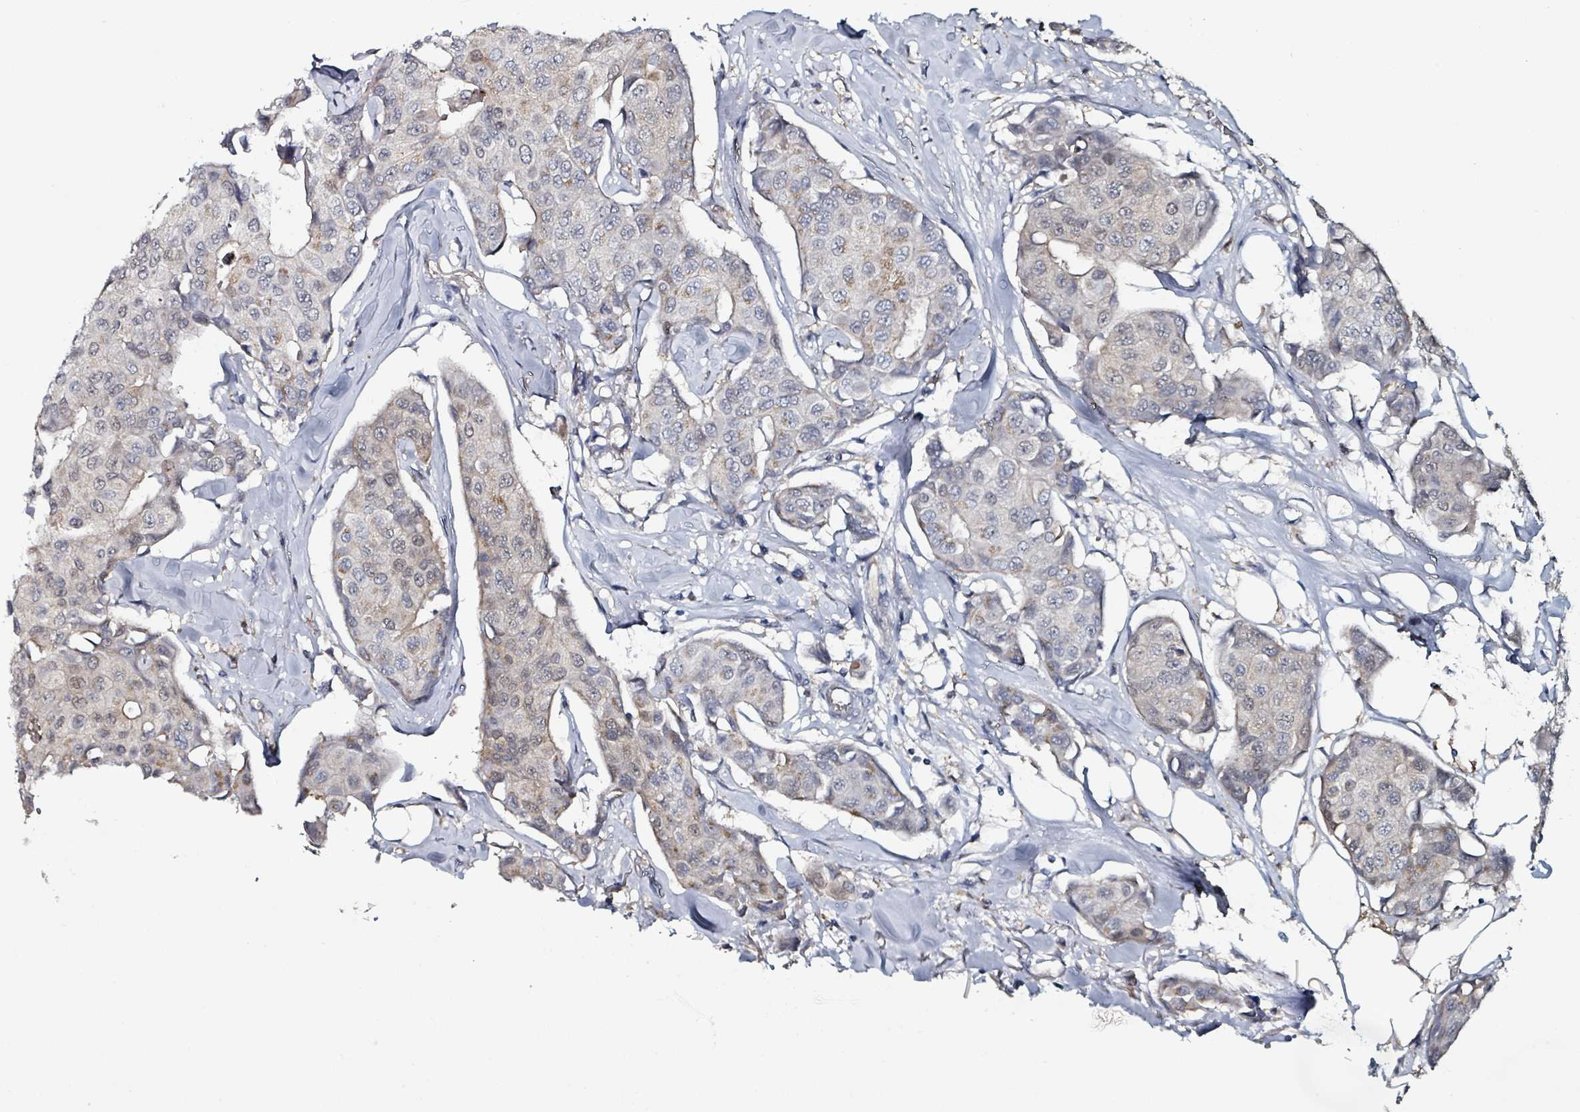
{"staining": {"intensity": "negative", "quantity": "none", "location": "none"}, "tissue": "breast cancer", "cell_type": "Tumor cells", "image_type": "cancer", "snomed": [{"axis": "morphology", "description": "Duct carcinoma"}, {"axis": "topography", "description": "Breast"}], "caption": "There is no significant expression in tumor cells of breast cancer (invasive ductal carcinoma). (DAB immunohistochemistry with hematoxylin counter stain).", "gene": "B3GAT3", "patient": {"sex": "female", "age": 80}}